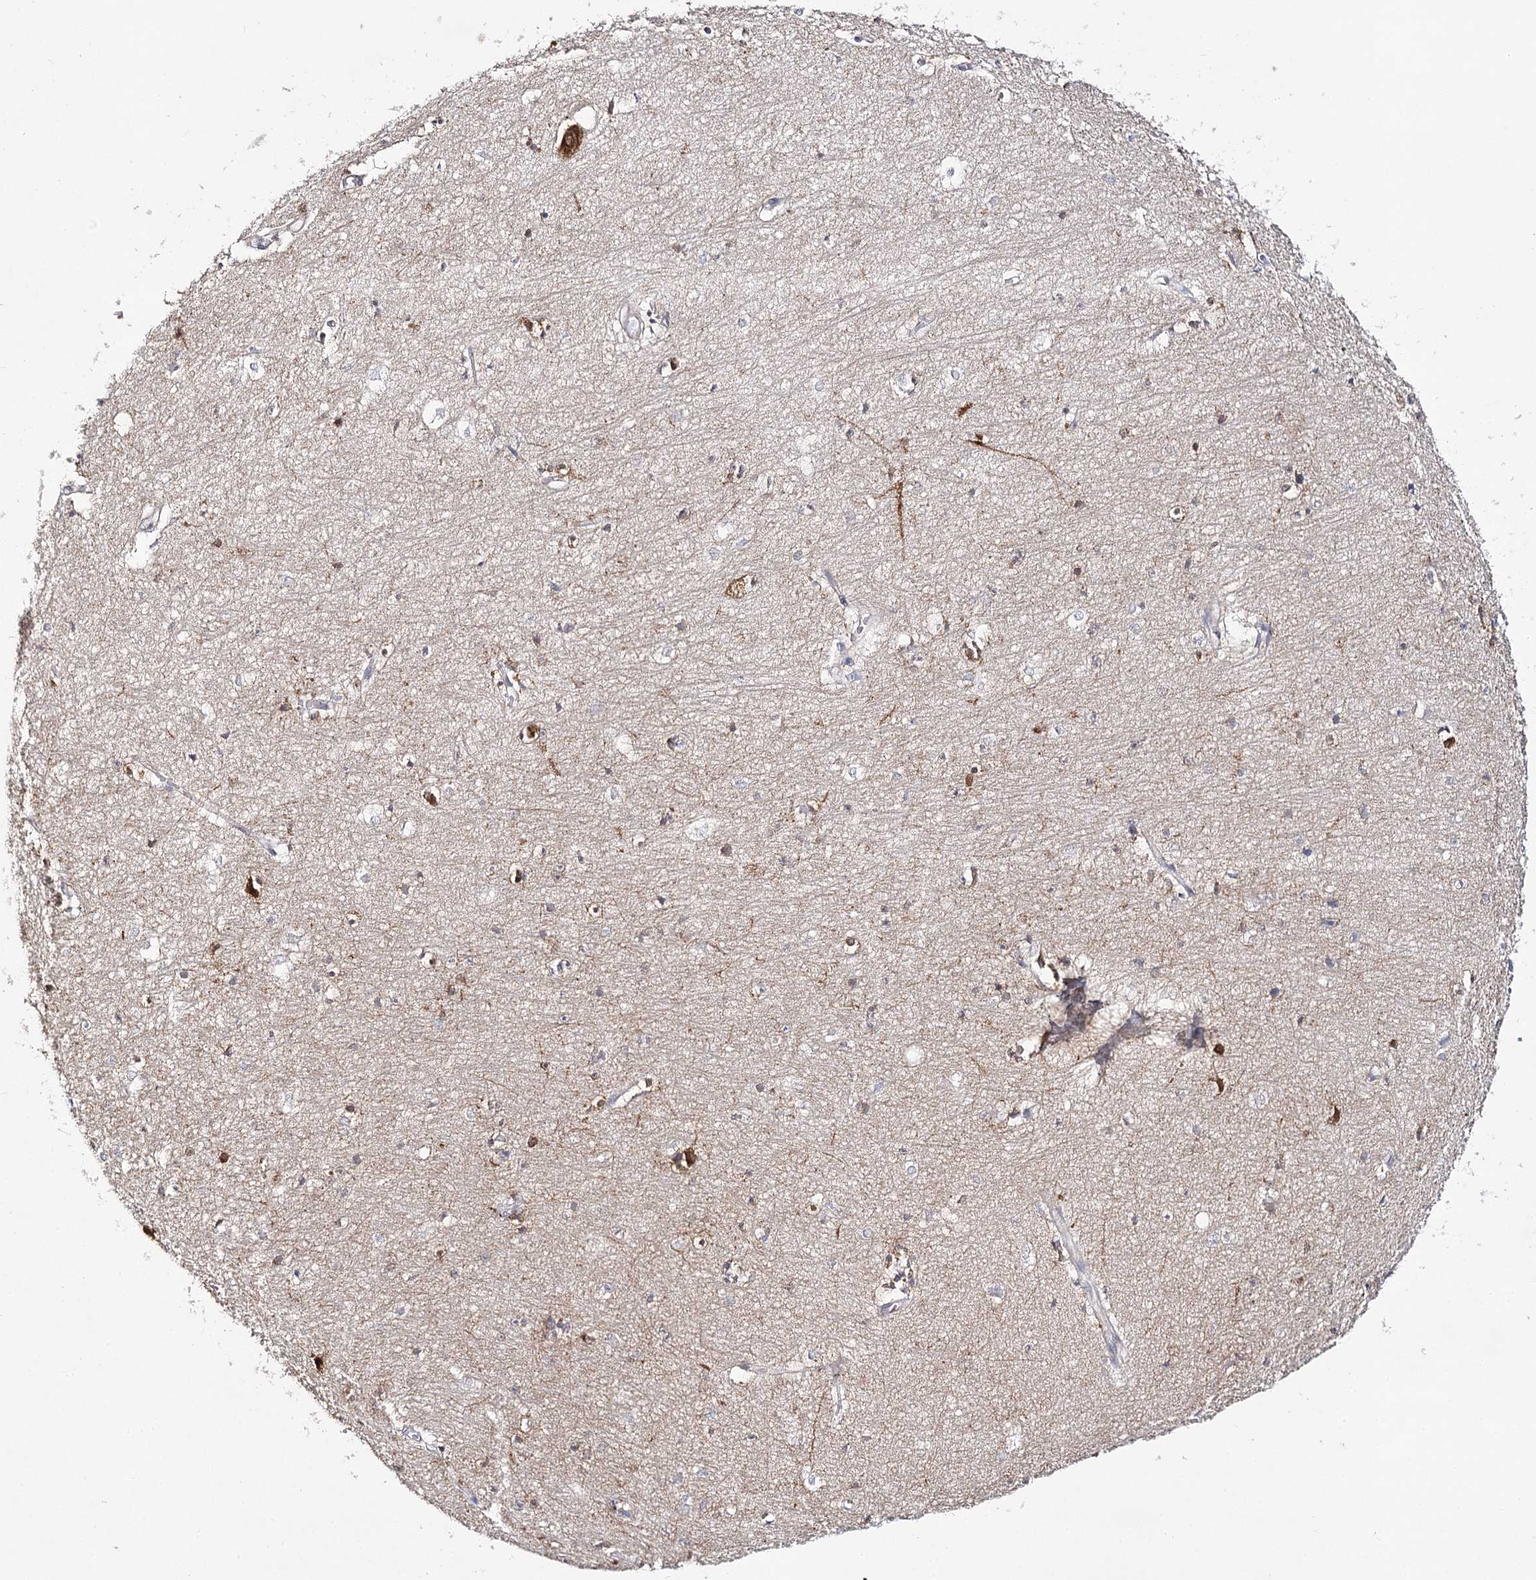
{"staining": {"intensity": "weak", "quantity": "<25%", "location": "cytoplasmic/membranous"}, "tissue": "hippocampus", "cell_type": "Glial cells", "image_type": "normal", "snomed": [{"axis": "morphology", "description": "Normal tissue, NOS"}, {"axis": "topography", "description": "Hippocampus"}], "caption": "Unremarkable hippocampus was stained to show a protein in brown. There is no significant positivity in glial cells. (DAB (3,3'-diaminobenzidine) immunohistochemistry (IHC) with hematoxylin counter stain).", "gene": "TEX12", "patient": {"sex": "female", "age": 64}}